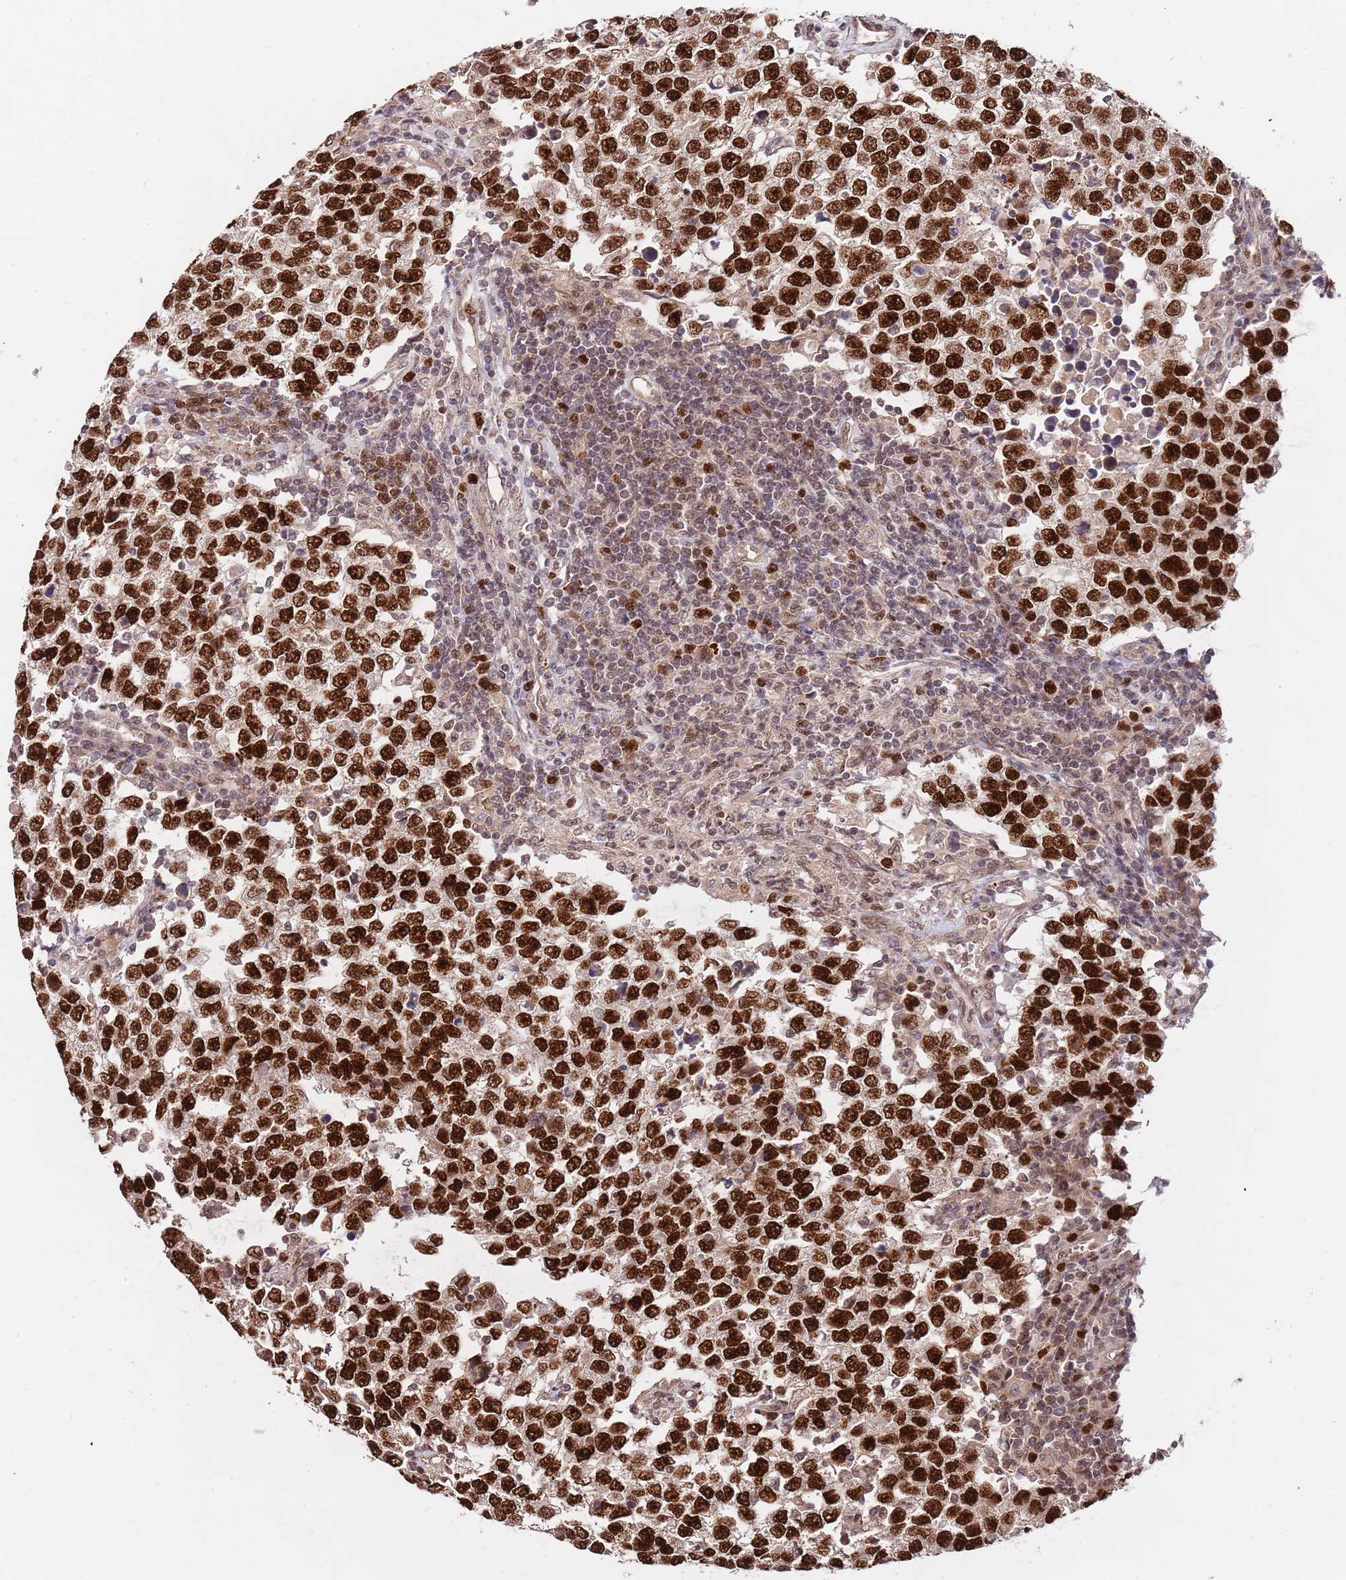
{"staining": {"intensity": "strong", "quantity": ">75%", "location": "nuclear"}, "tissue": "testis cancer", "cell_type": "Tumor cells", "image_type": "cancer", "snomed": [{"axis": "morphology", "description": "Seminoma, NOS"}, {"axis": "morphology", "description": "Carcinoma, Embryonal, NOS"}, {"axis": "topography", "description": "Testis"}], "caption": "This photomicrograph reveals testis embryonal carcinoma stained with immunohistochemistry to label a protein in brown. The nuclear of tumor cells show strong positivity for the protein. Nuclei are counter-stained blue.", "gene": "RIF1", "patient": {"sex": "male", "age": 28}}